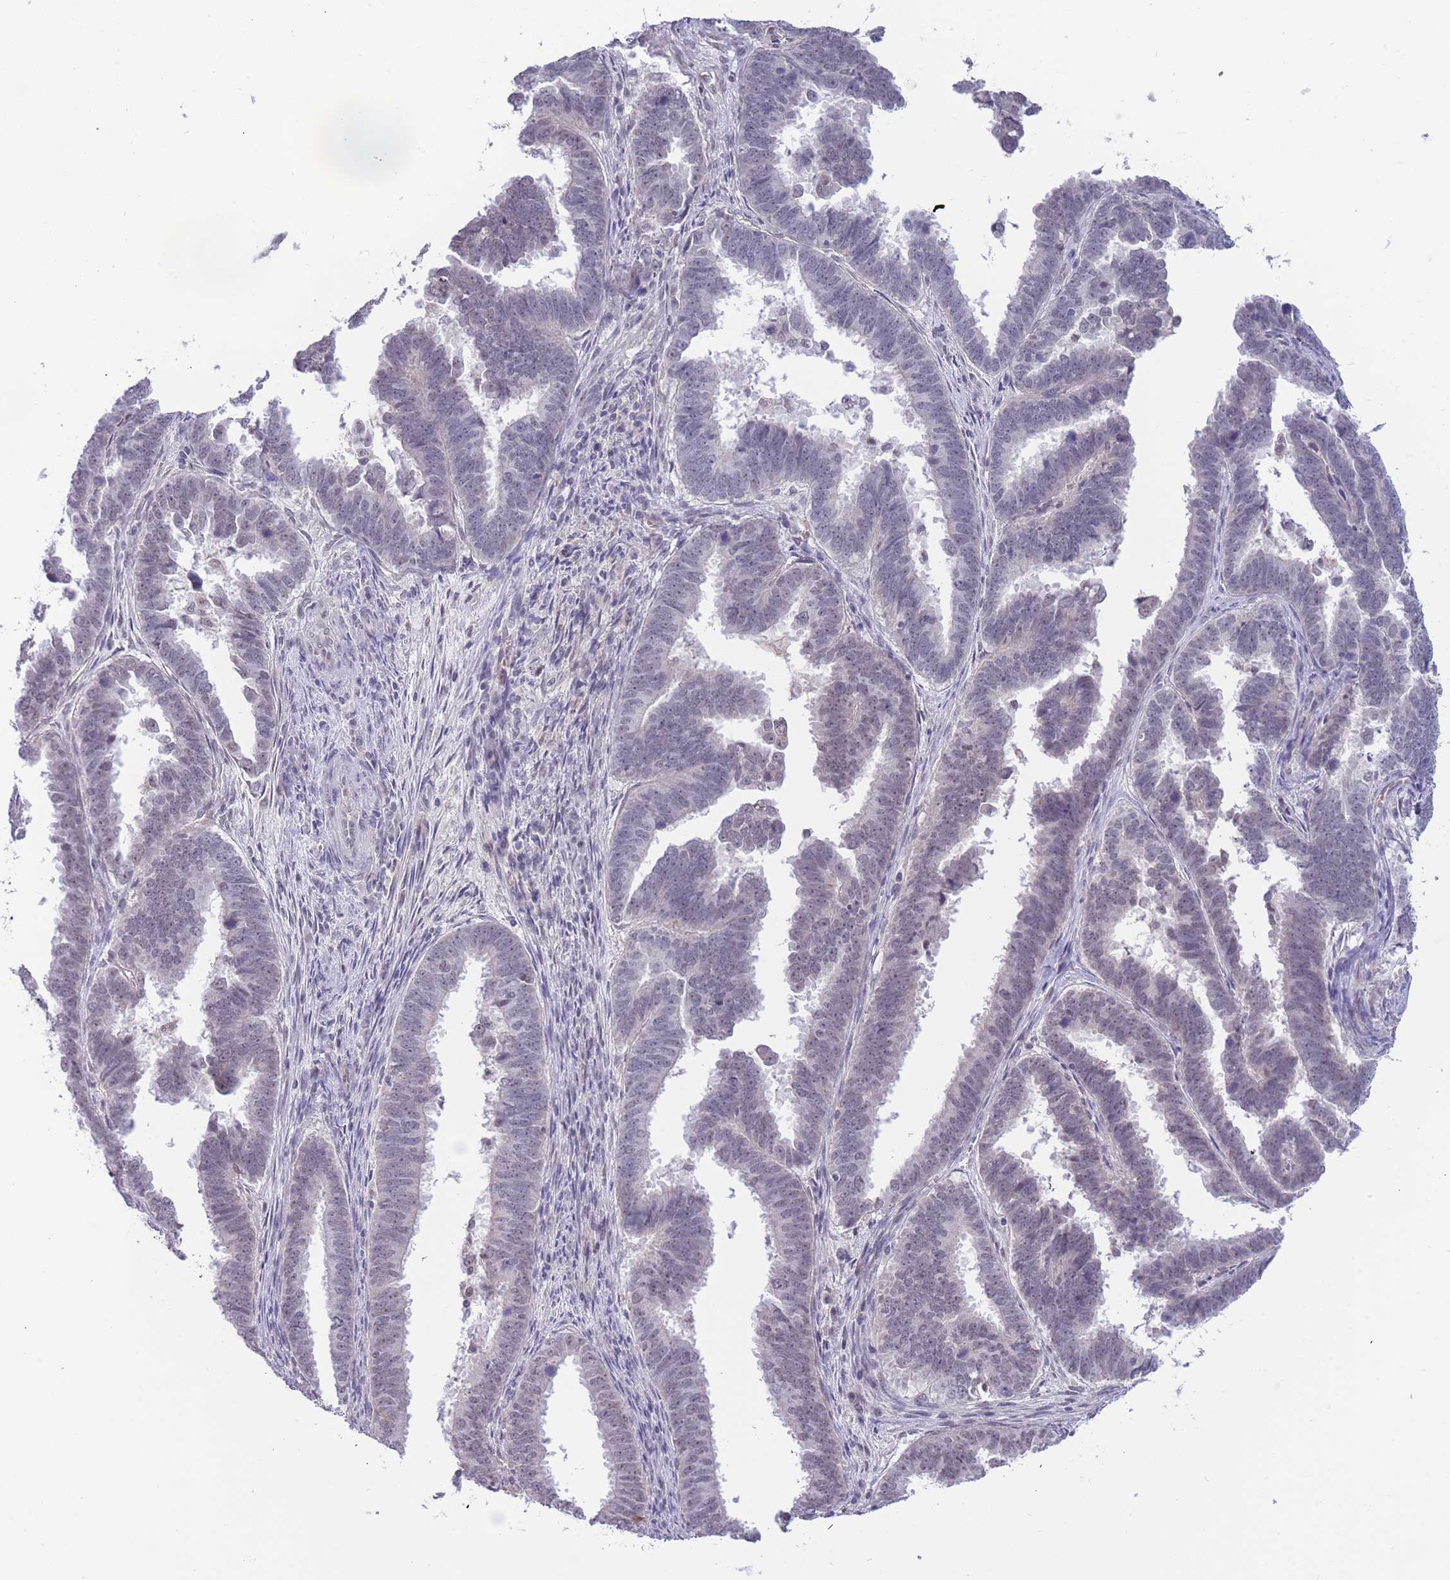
{"staining": {"intensity": "negative", "quantity": "none", "location": "none"}, "tissue": "endometrial cancer", "cell_type": "Tumor cells", "image_type": "cancer", "snomed": [{"axis": "morphology", "description": "Adenocarcinoma, NOS"}, {"axis": "topography", "description": "Endometrium"}], "caption": "Adenocarcinoma (endometrial) was stained to show a protein in brown. There is no significant staining in tumor cells. (Stains: DAB IHC with hematoxylin counter stain, Microscopy: brightfield microscopy at high magnification).", "gene": "GOLGA6L25", "patient": {"sex": "female", "age": 75}}